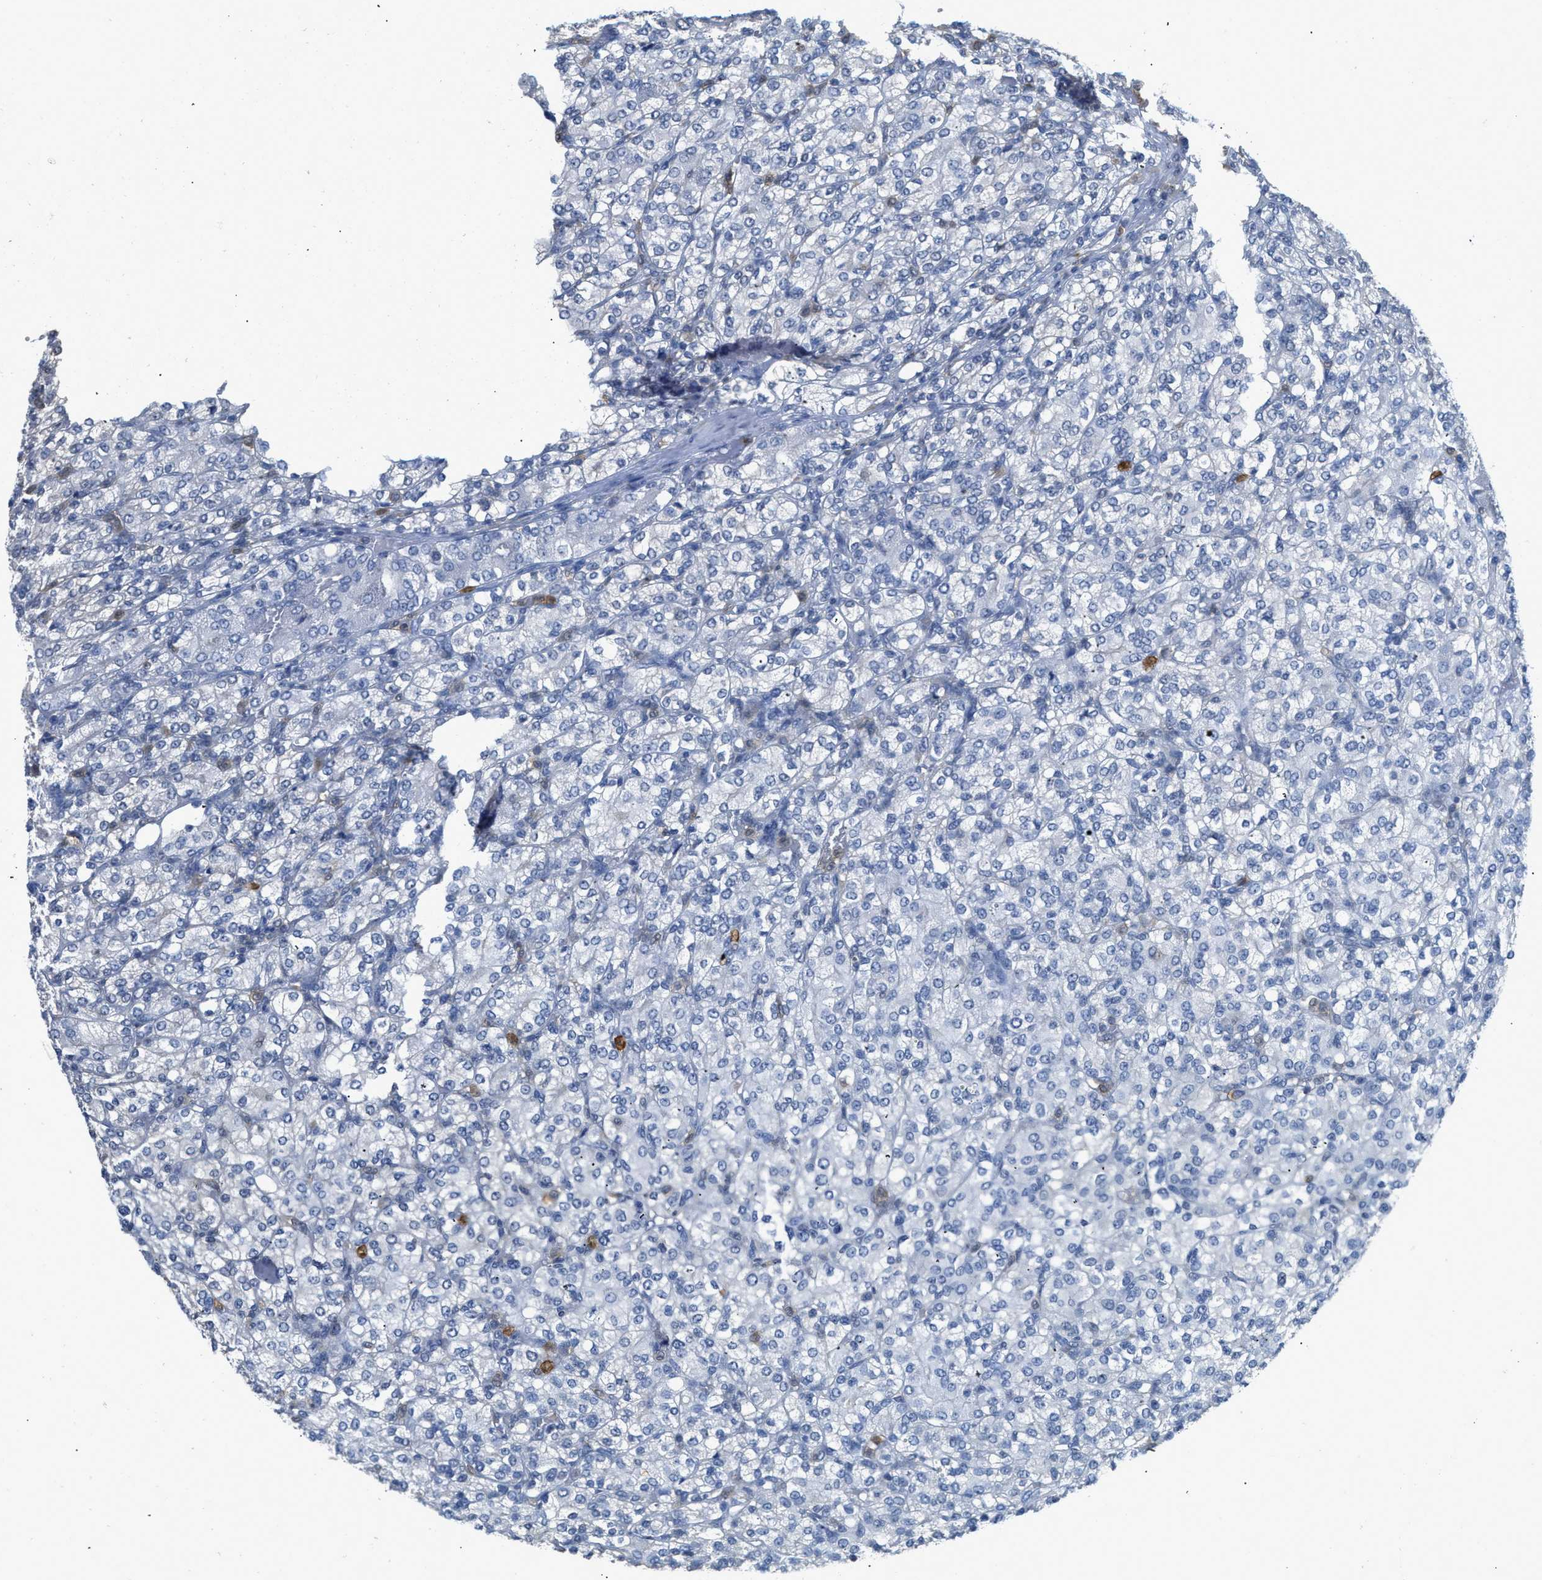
{"staining": {"intensity": "negative", "quantity": "none", "location": "none"}, "tissue": "renal cancer", "cell_type": "Tumor cells", "image_type": "cancer", "snomed": [{"axis": "morphology", "description": "Adenocarcinoma, NOS"}, {"axis": "topography", "description": "Kidney"}], "caption": "An image of renal cancer stained for a protein shows no brown staining in tumor cells. Nuclei are stained in blue.", "gene": "SERPINB1", "patient": {"sex": "male", "age": 77}}